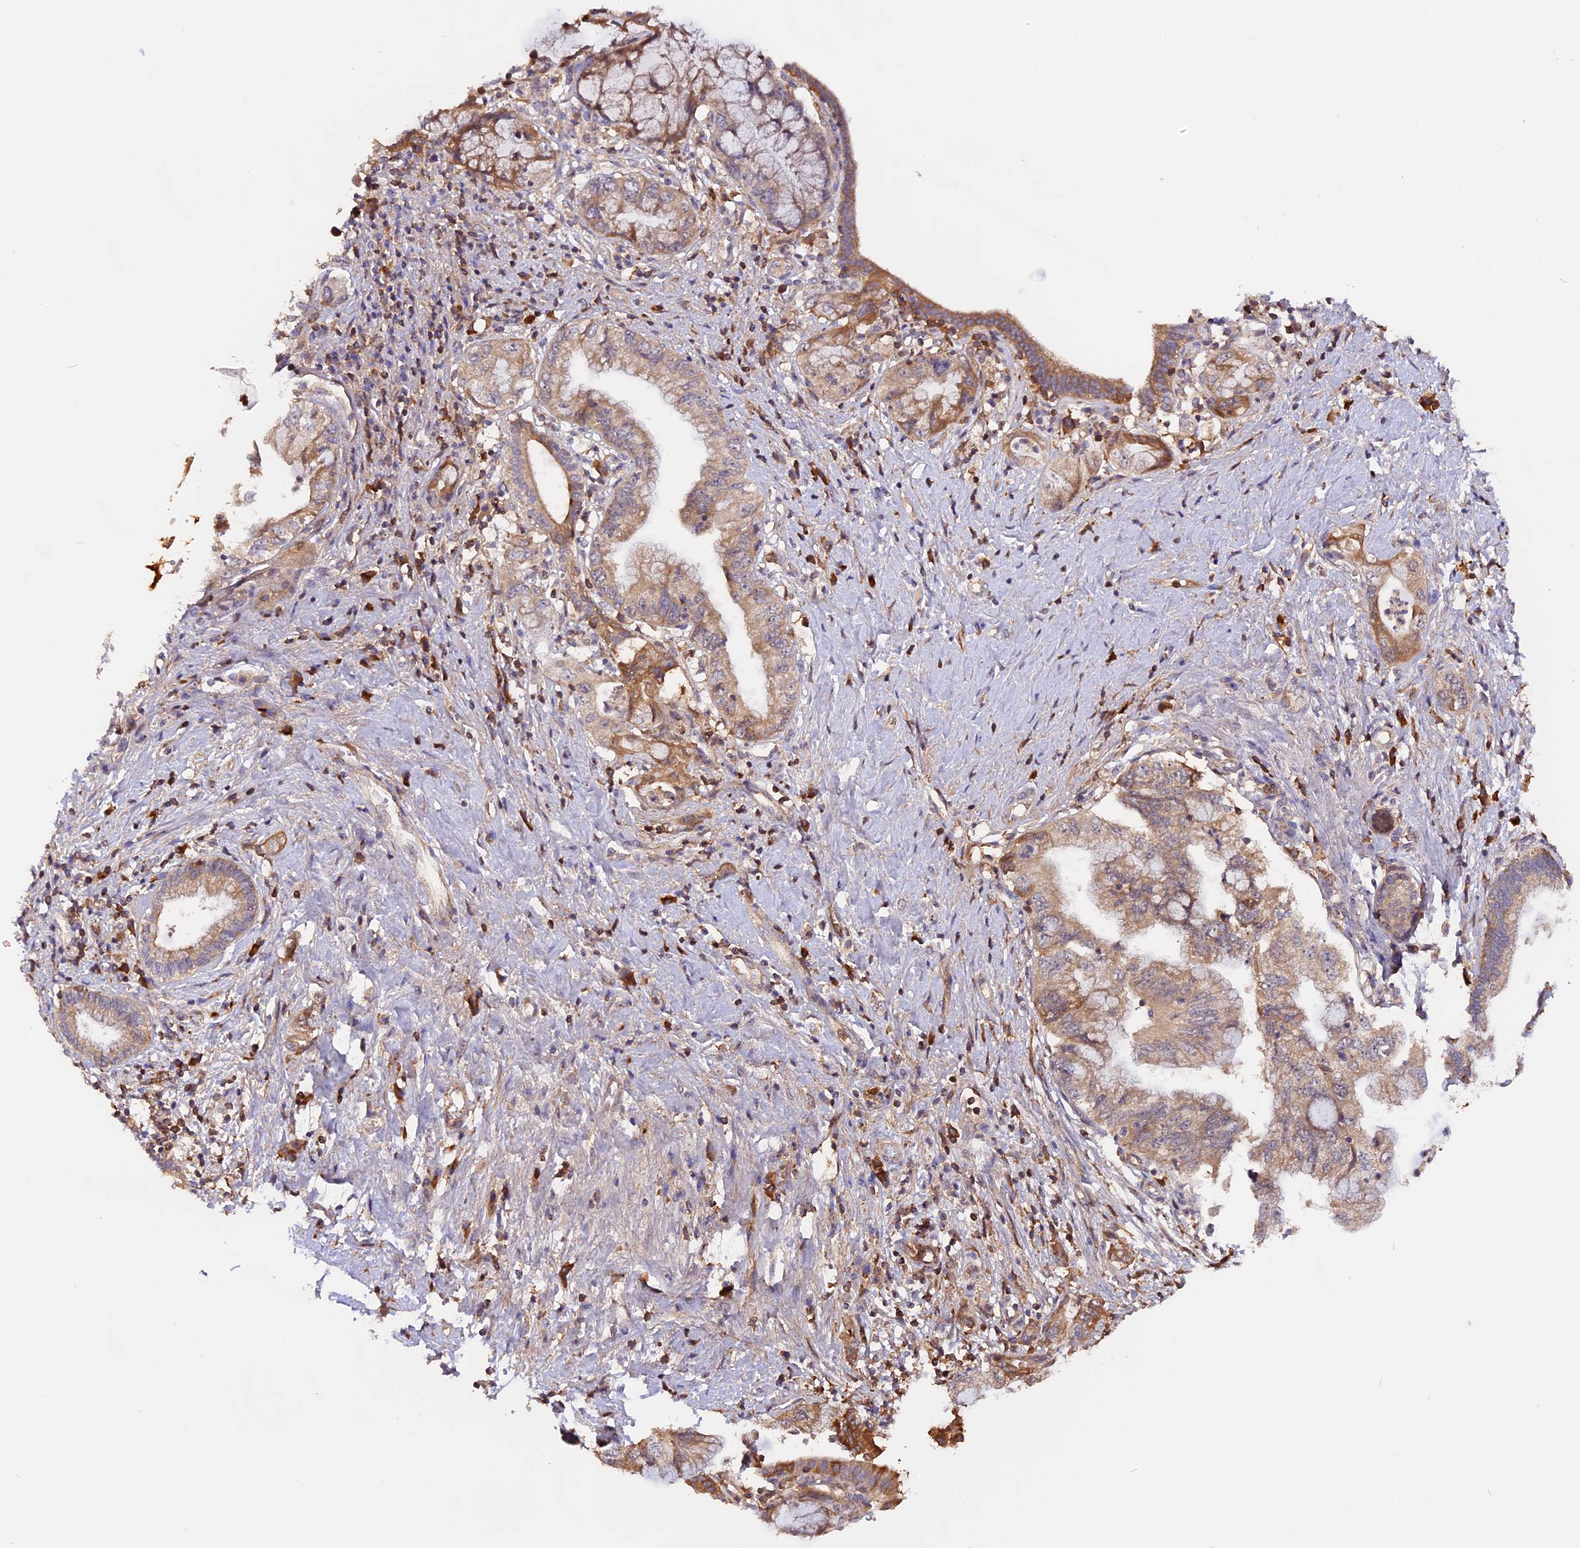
{"staining": {"intensity": "moderate", "quantity": "25%-75%", "location": "cytoplasmic/membranous"}, "tissue": "pancreatic cancer", "cell_type": "Tumor cells", "image_type": "cancer", "snomed": [{"axis": "morphology", "description": "Adenocarcinoma, NOS"}, {"axis": "topography", "description": "Pancreas"}], "caption": "Immunohistochemistry (IHC) micrograph of adenocarcinoma (pancreatic) stained for a protein (brown), which displays medium levels of moderate cytoplasmic/membranous expression in approximately 25%-75% of tumor cells.", "gene": "MARK4", "patient": {"sex": "female", "age": 73}}